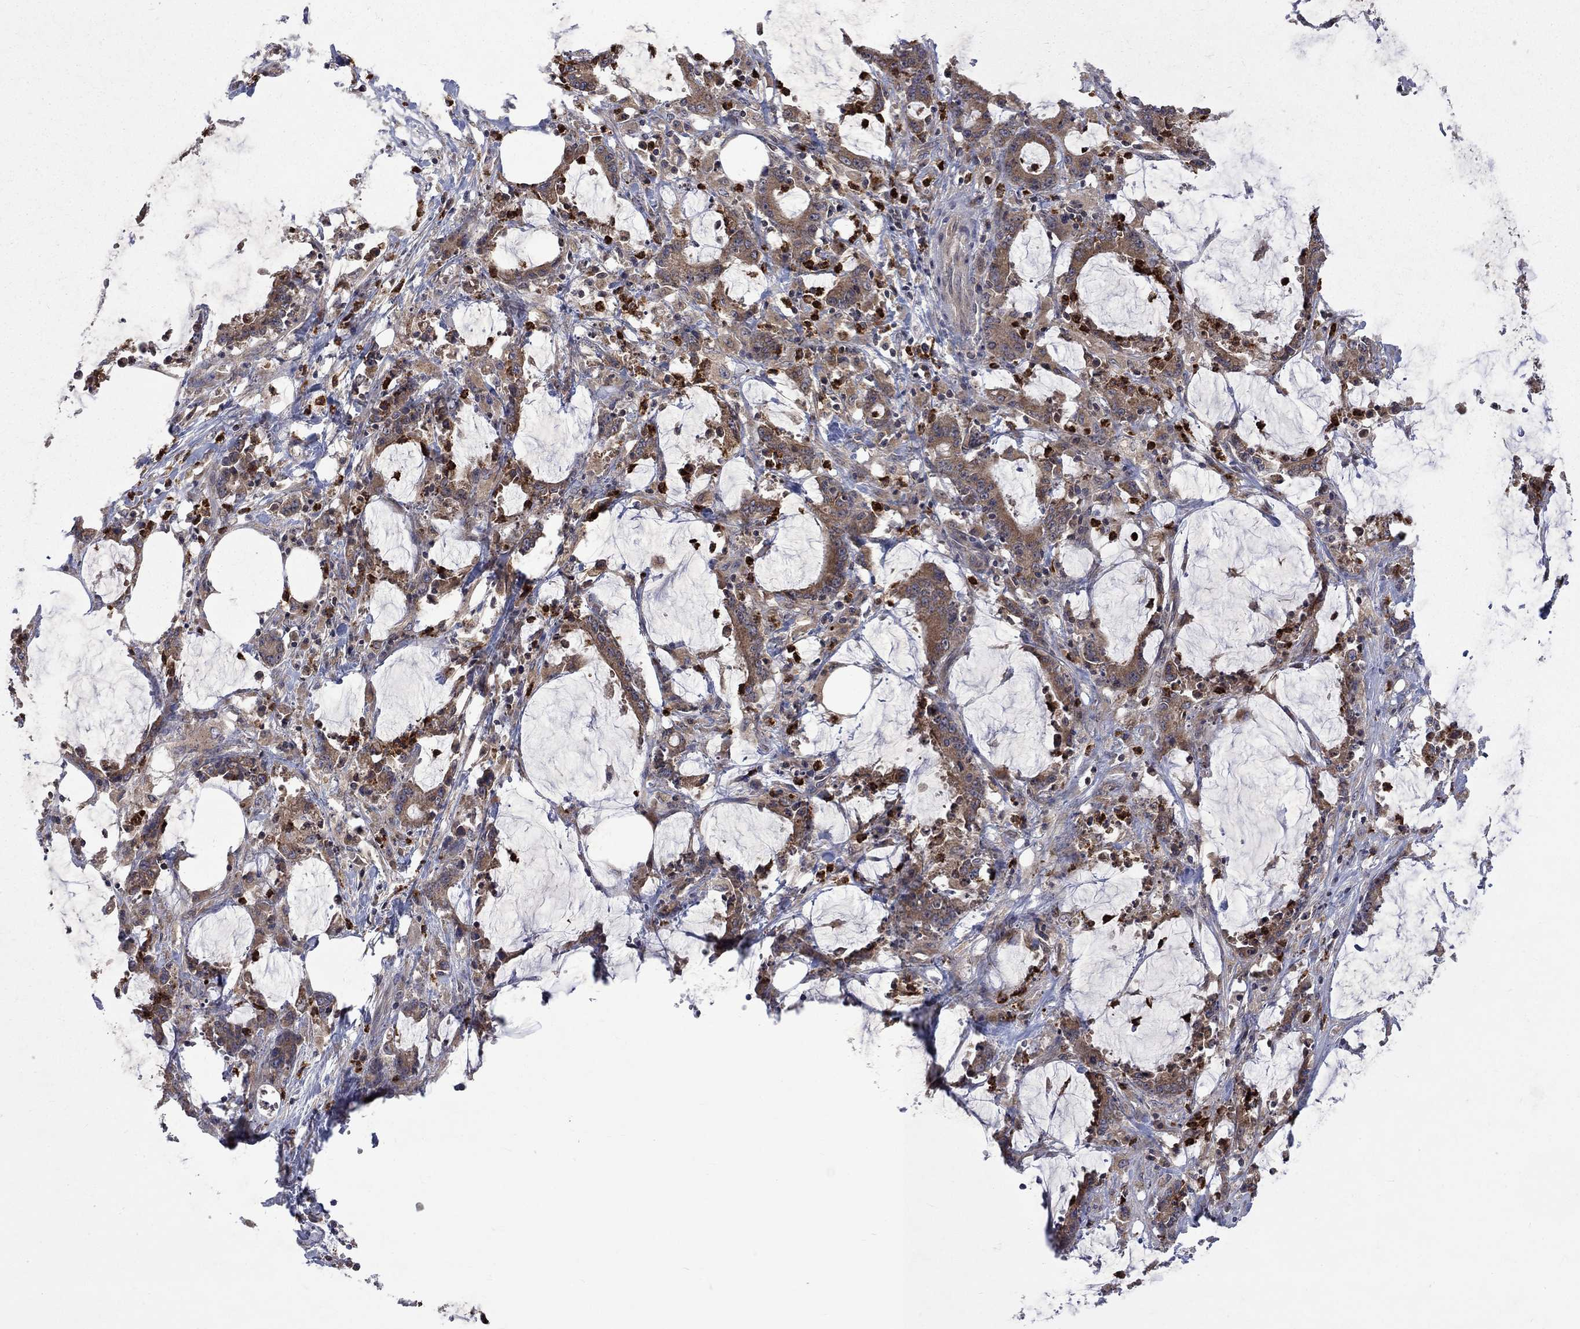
{"staining": {"intensity": "moderate", "quantity": "25%-75%", "location": "cytoplasmic/membranous"}, "tissue": "stomach cancer", "cell_type": "Tumor cells", "image_type": "cancer", "snomed": [{"axis": "morphology", "description": "Adenocarcinoma, NOS"}, {"axis": "topography", "description": "Stomach, upper"}], "caption": "Tumor cells reveal moderate cytoplasmic/membranous expression in about 25%-75% of cells in stomach cancer (adenocarcinoma). (DAB IHC with brightfield microscopy, high magnification).", "gene": "TMEM33", "patient": {"sex": "male", "age": 68}}